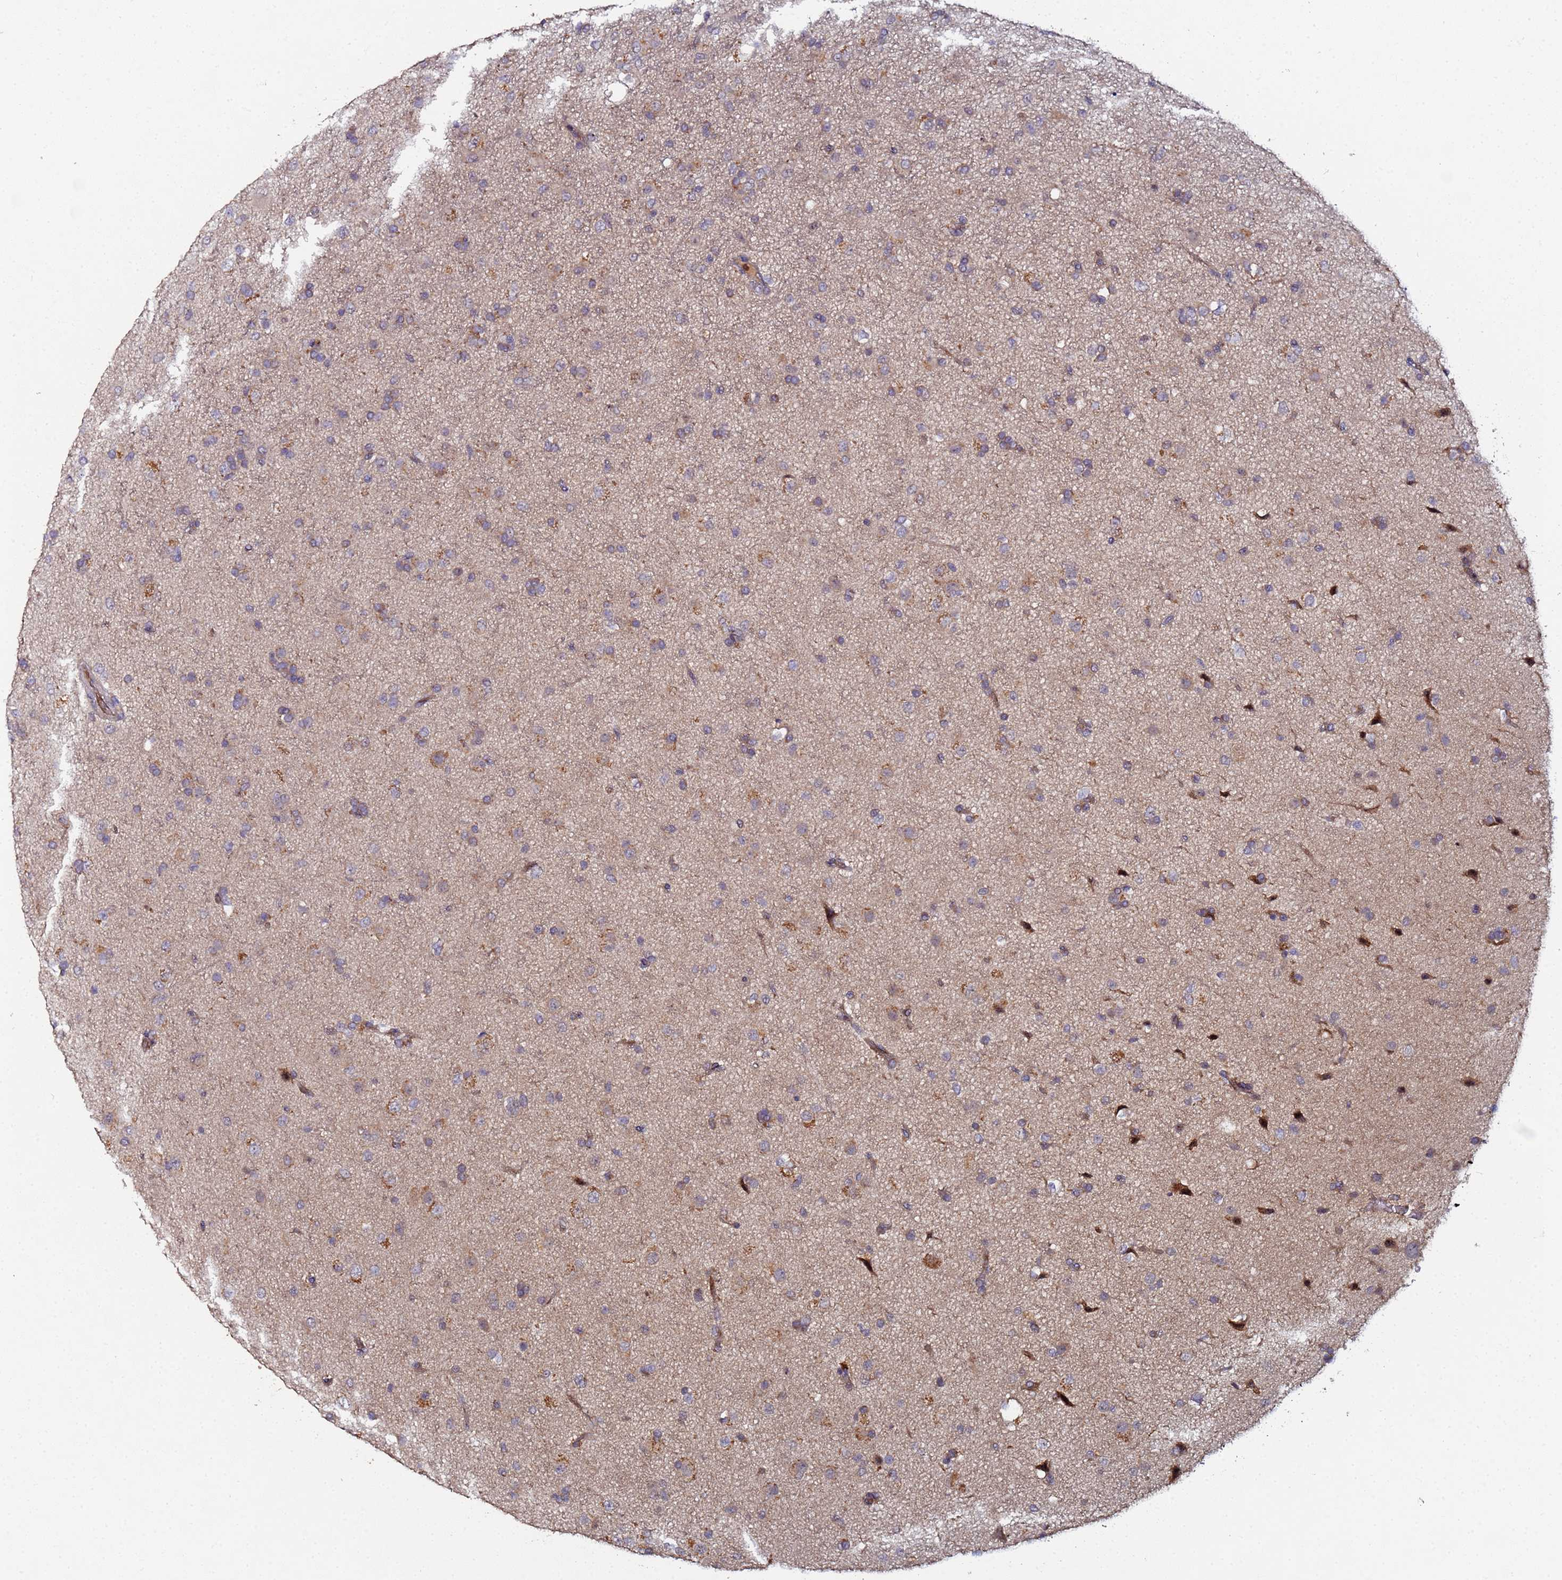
{"staining": {"intensity": "weak", "quantity": "<25%", "location": "cytoplasmic/membranous"}, "tissue": "glioma", "cell_type": "Tumor cells", "image_type": "cancer", "snomed": [{"axis": "morphology", "description": "Glioma, malignant, Low grade"}, {"axis": "topography", "description": "Brain"}], "caption": "IHC of glioma displays no staining in tumor cells.", "gene": "OSER1", "patient": {"sex": "male", "age": 65}}